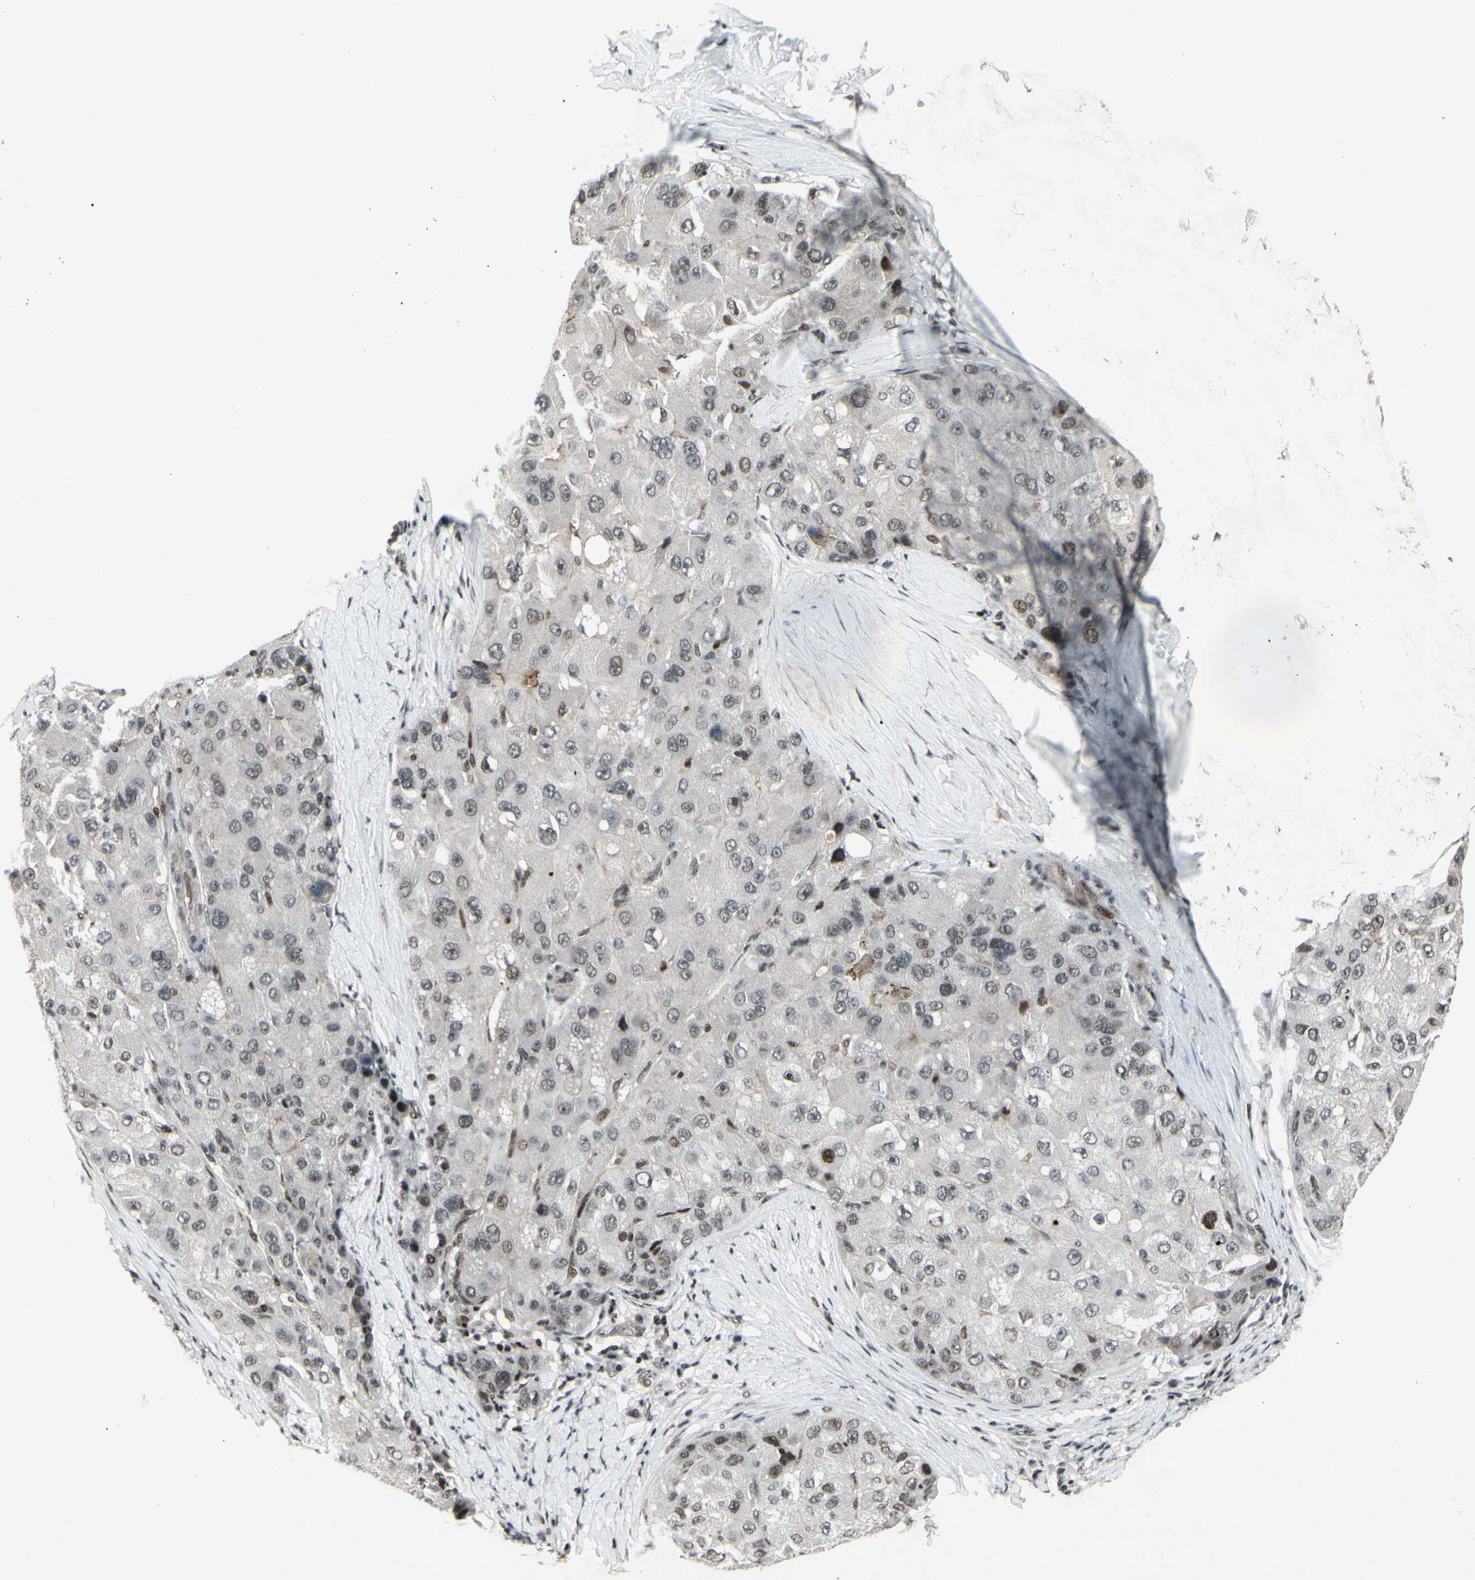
{"staining": {"intensity": "weak", "quantity": "<25%", "location": "nuclear"}, "tissue": "liver cancer", "cell_type": "Tumor cells", "image_type": "cancer", "snomed": [{"axis": "morphology", "description": "Carcinoma, Hepatocellular, NOS"}, {"axis": "topography", "description": "Liver"}], "caption": "Liver cancer was stained to show a protein in brown. There is no significant positivity in tumor cells.", "gene": "SUPT6H", "patient": {"sex": "male", "age": 80}}